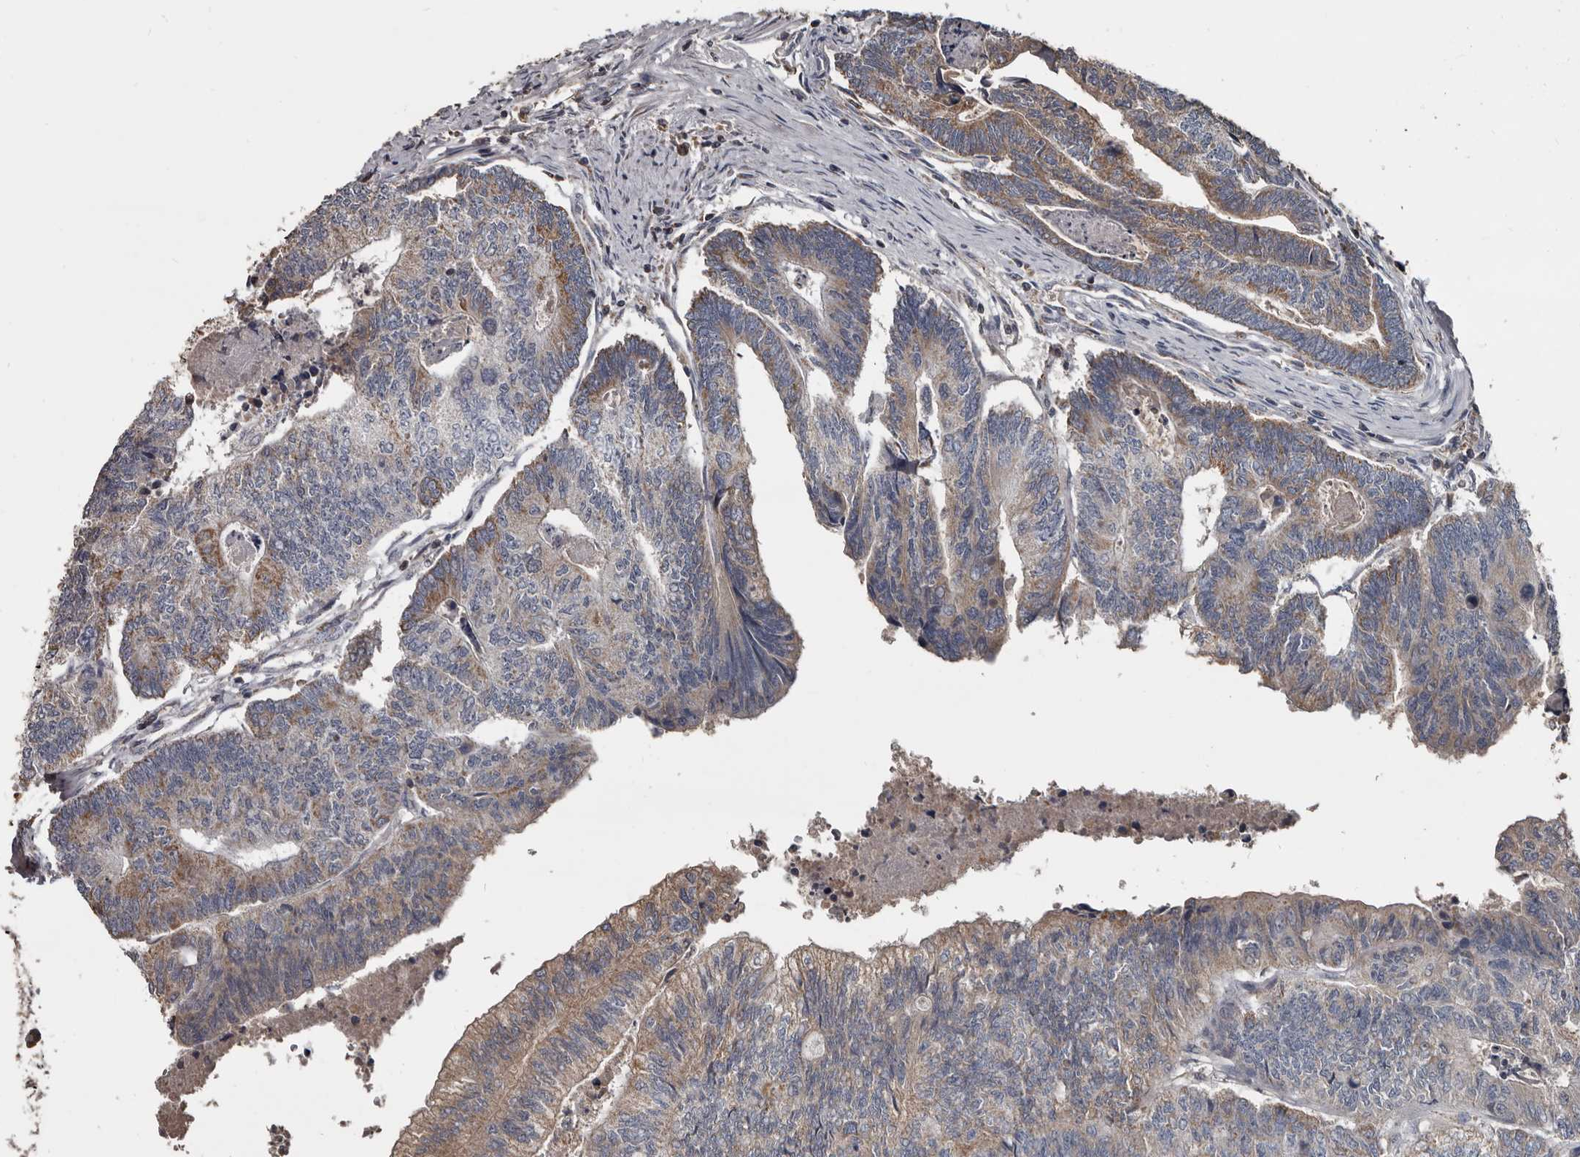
{"staining": {"intensity": "moderate", "quantity": "25%-75%", "location": "cytoplasmic/membranous"}, "tissue": "colorectal cancer", "cell_type": "Tumor cells", "image_type": "cancer", "snomed": [{"axis": "morphology", "description": "Adenocarcinoma, NOS"}, {"axis": "topography", "description": "Colon"}], "caption": "The photomicrograph displays immunohistochemical staining of adenocarcinoma (colorectal). There is moderate cytoplasmic/membranous expression is present in approximately 25%-75% of tumor cells.", "gene": "GREB1", "patient": {"sex": "female", "age": 67}}